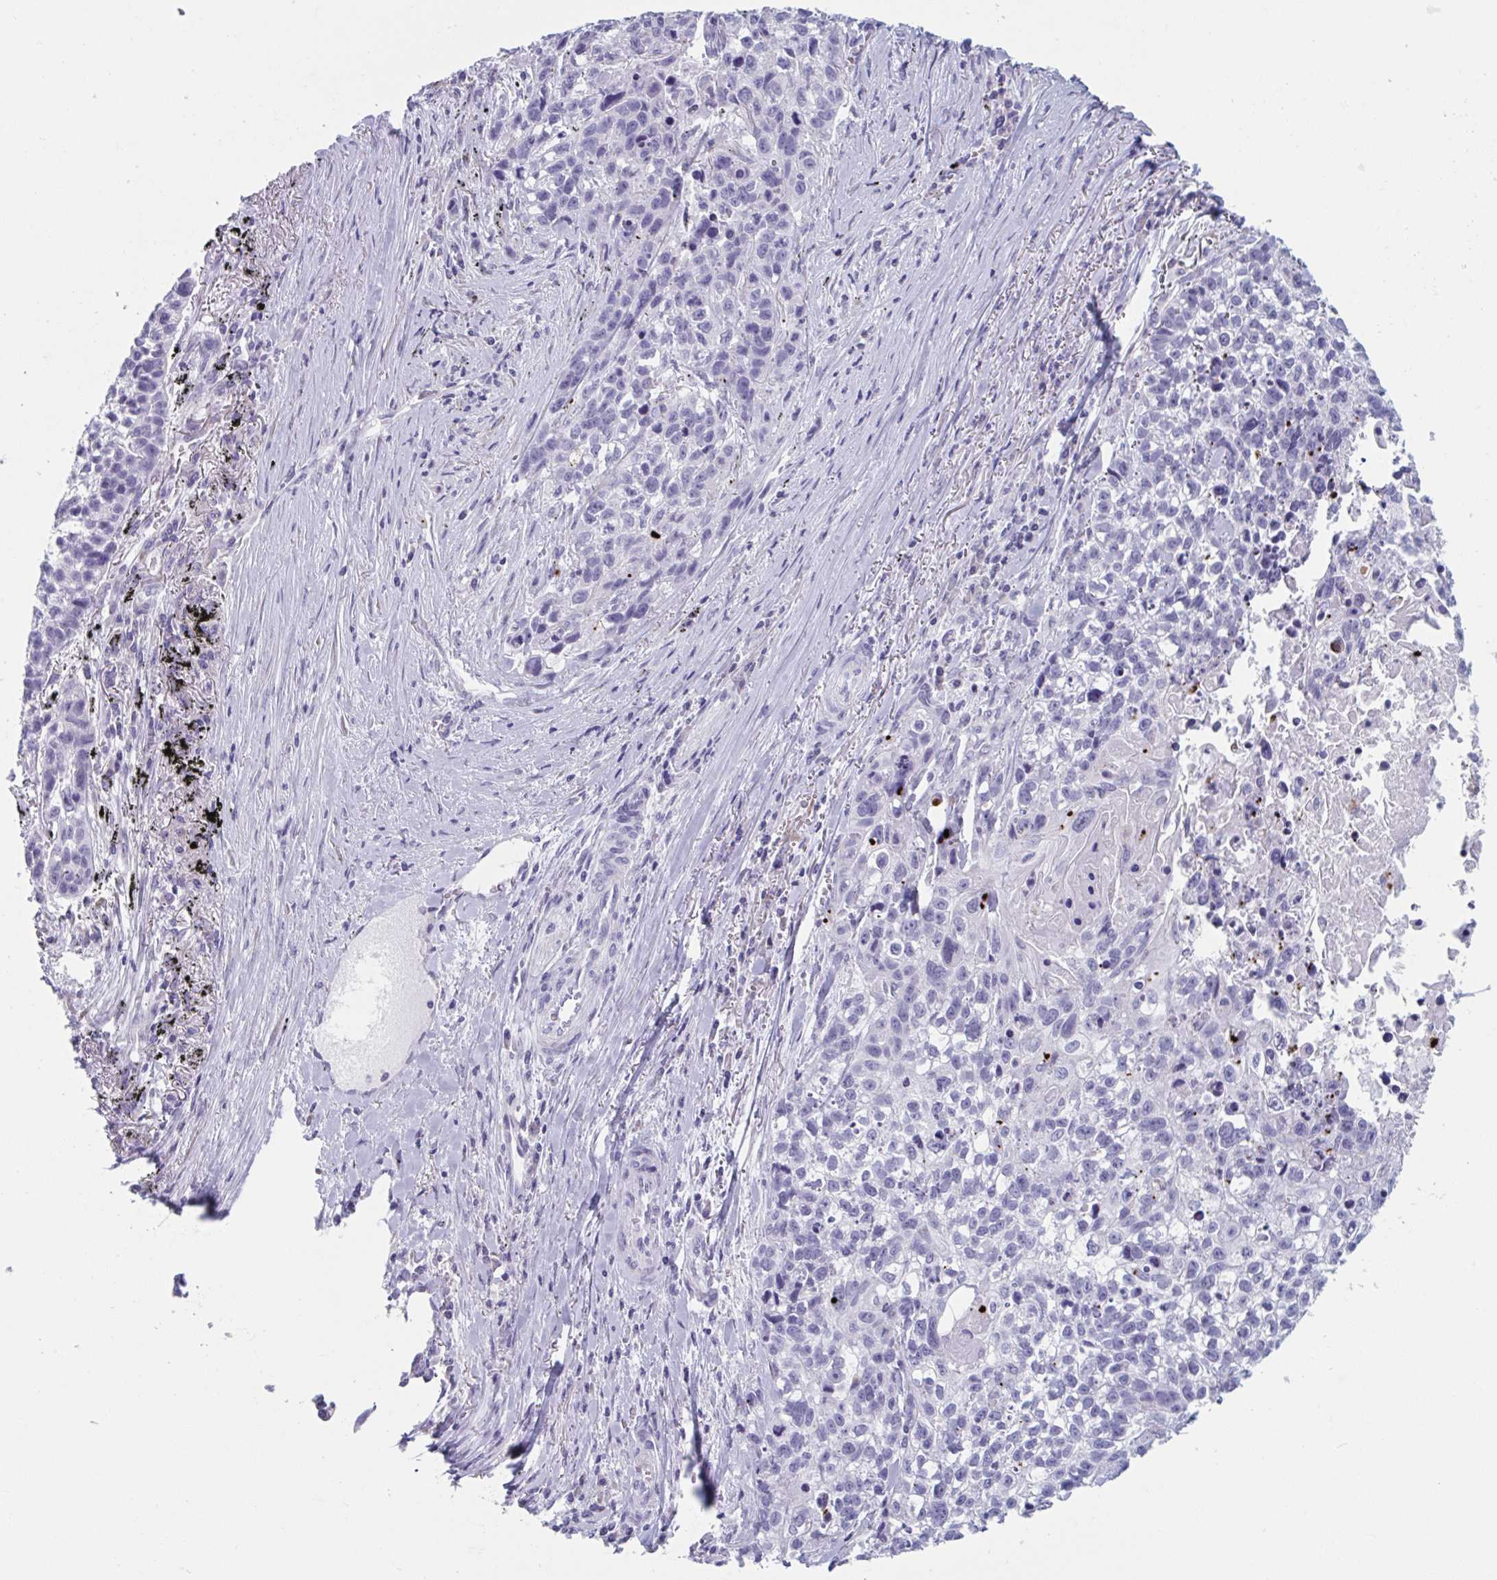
{"staining": {"intensity": "negative", "quantity": "none", "location": "none"}, "tissue": "lung cancer", "cell_type": "Tumor cells", "image_type": "cancer", "snomed": [{"axis": "morphology", "description": "Squamous cell carcinoma, NOS"}, {"axis": "topography", "description": "Lung"}], "caption": "Tumor cells show no significant expression in lung cancer (squamous cell carcinoma). (Immunohistochemistry (ihc), brightfield microscopy, high magnification).", "gene": "HSD11B2", "patient": {"sex": "male", "age": 74}}